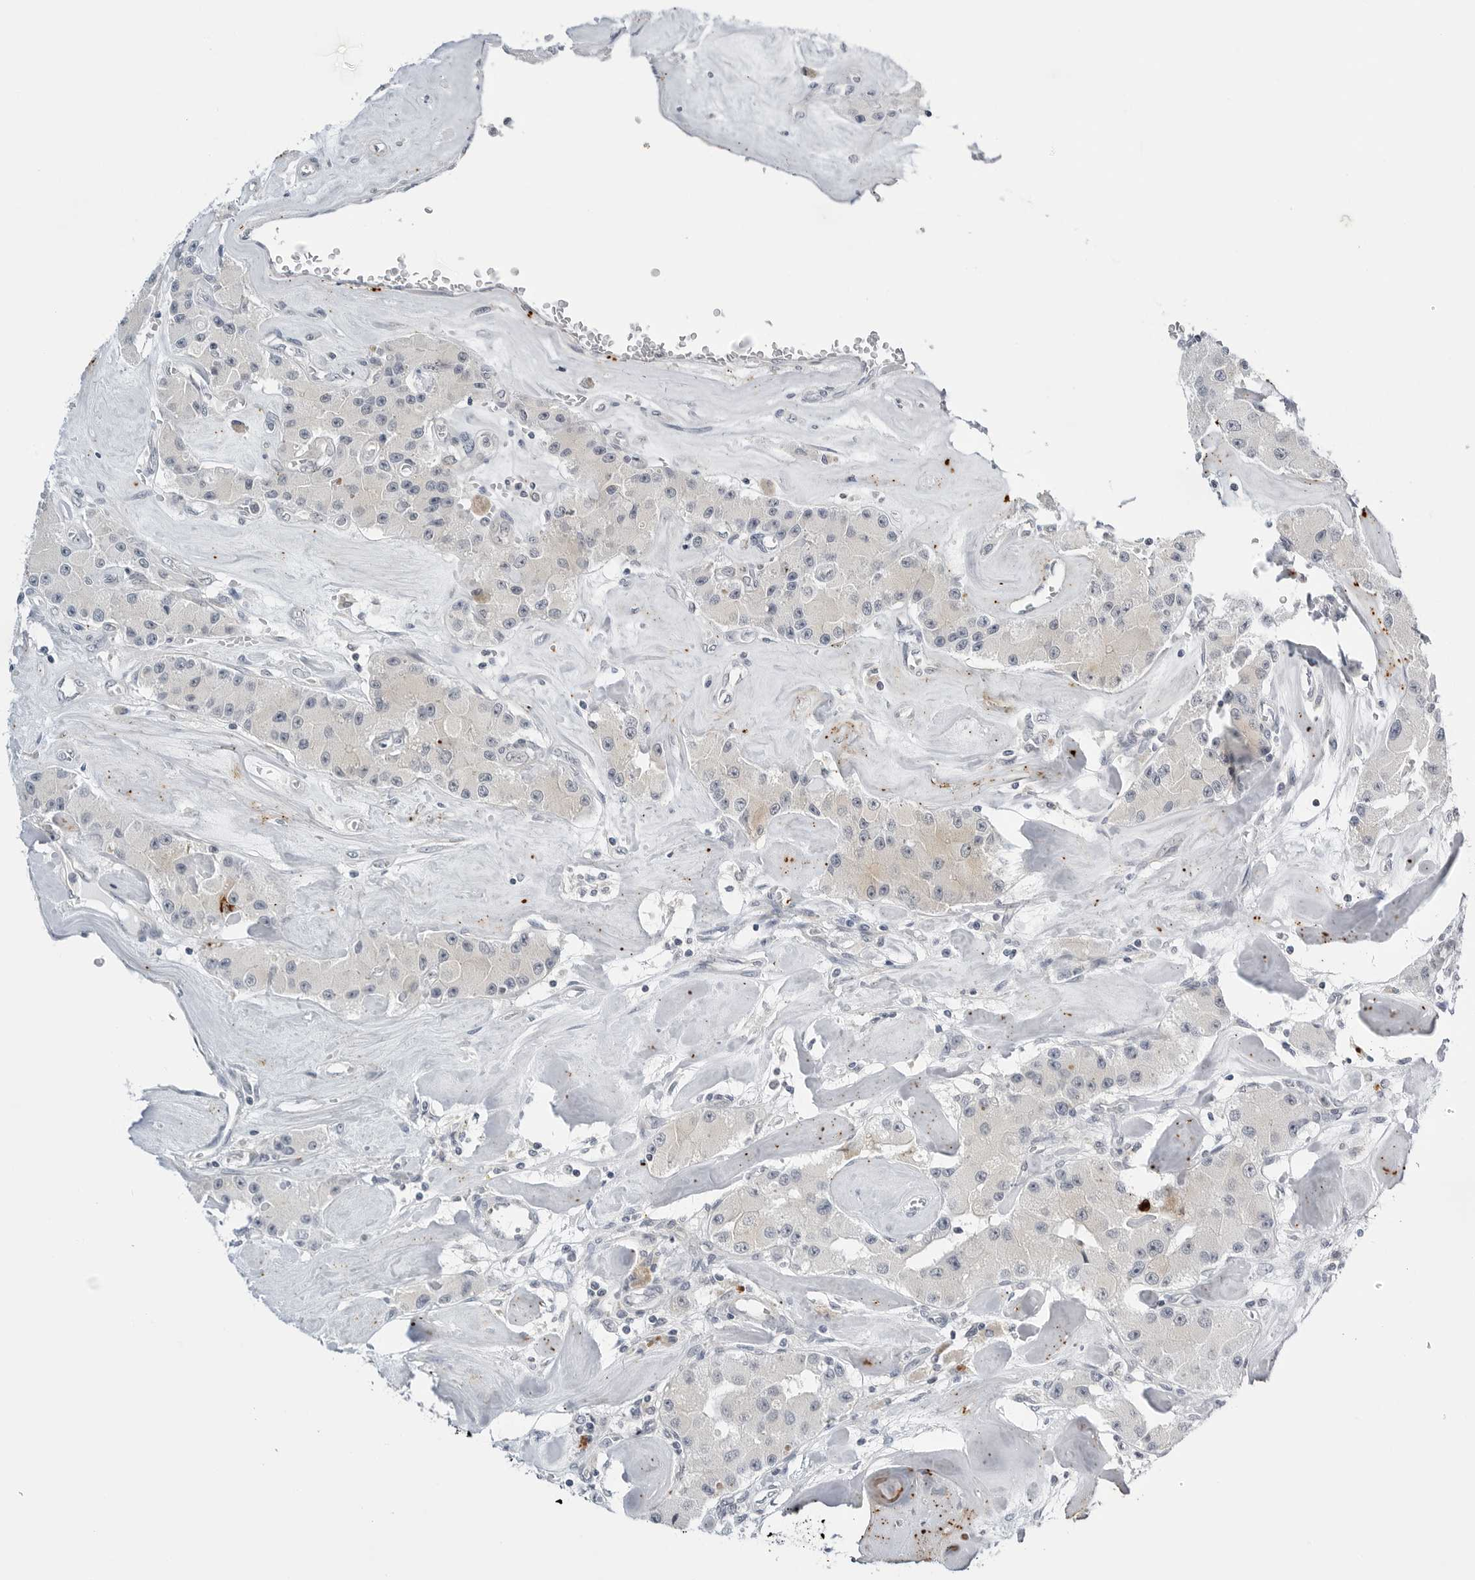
{"staining": {"intensity": "negative", "quantity": "none", "location": "none"}, "tissue": "carcinoid", "cell_type": "Tumor cells", "image_type": "cancer", "snomed": [{"axis": "morphology", "description": "Carcinoid, malignant, NOS"}, {"axis": "topography", "description": "Pancreas"}], "caption": "Human carcinoid stained for a protein using IHC displays no staining in tumor cells.", "gene": "MAP2K5", "patient": {"sex": "male", "age": 41}}